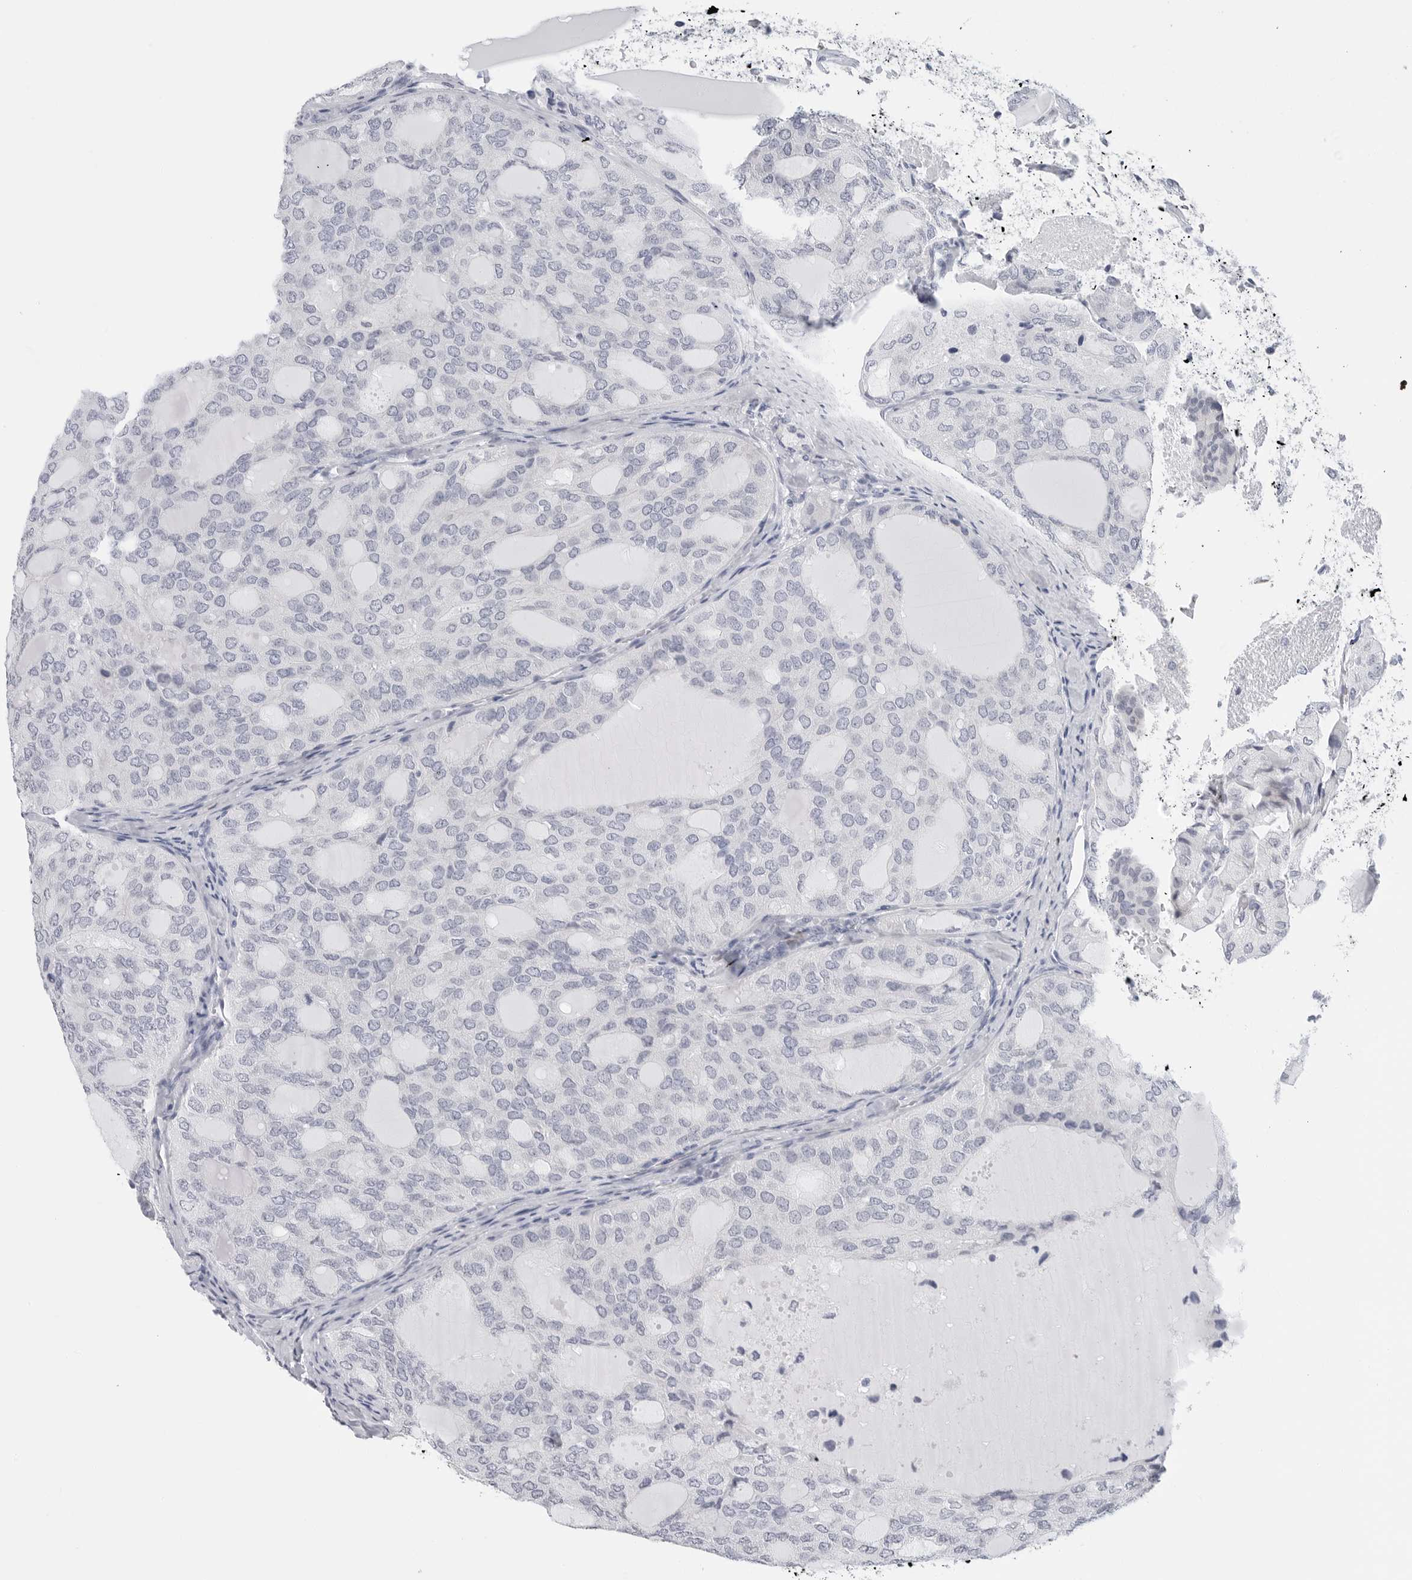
{"staining": {"intensity": "negative", "quantity": "none", "location": "none"}, "tissue": "thyroid cancer", "cell_type": "Tumor cells", "image_type": "cancer", "snomed": [{"axis": "morphology", "description": "Follicular adenoma carcinoma, NOS"}, {"axis": "topography", "description": "Thyroid gland"}], "caption": "This is an immunohistochemistry image of thyroid cancer. There is no positivity in tumor cells.", "gene": "HSPB7", "patient": {"sex": "male", "age": 75}}